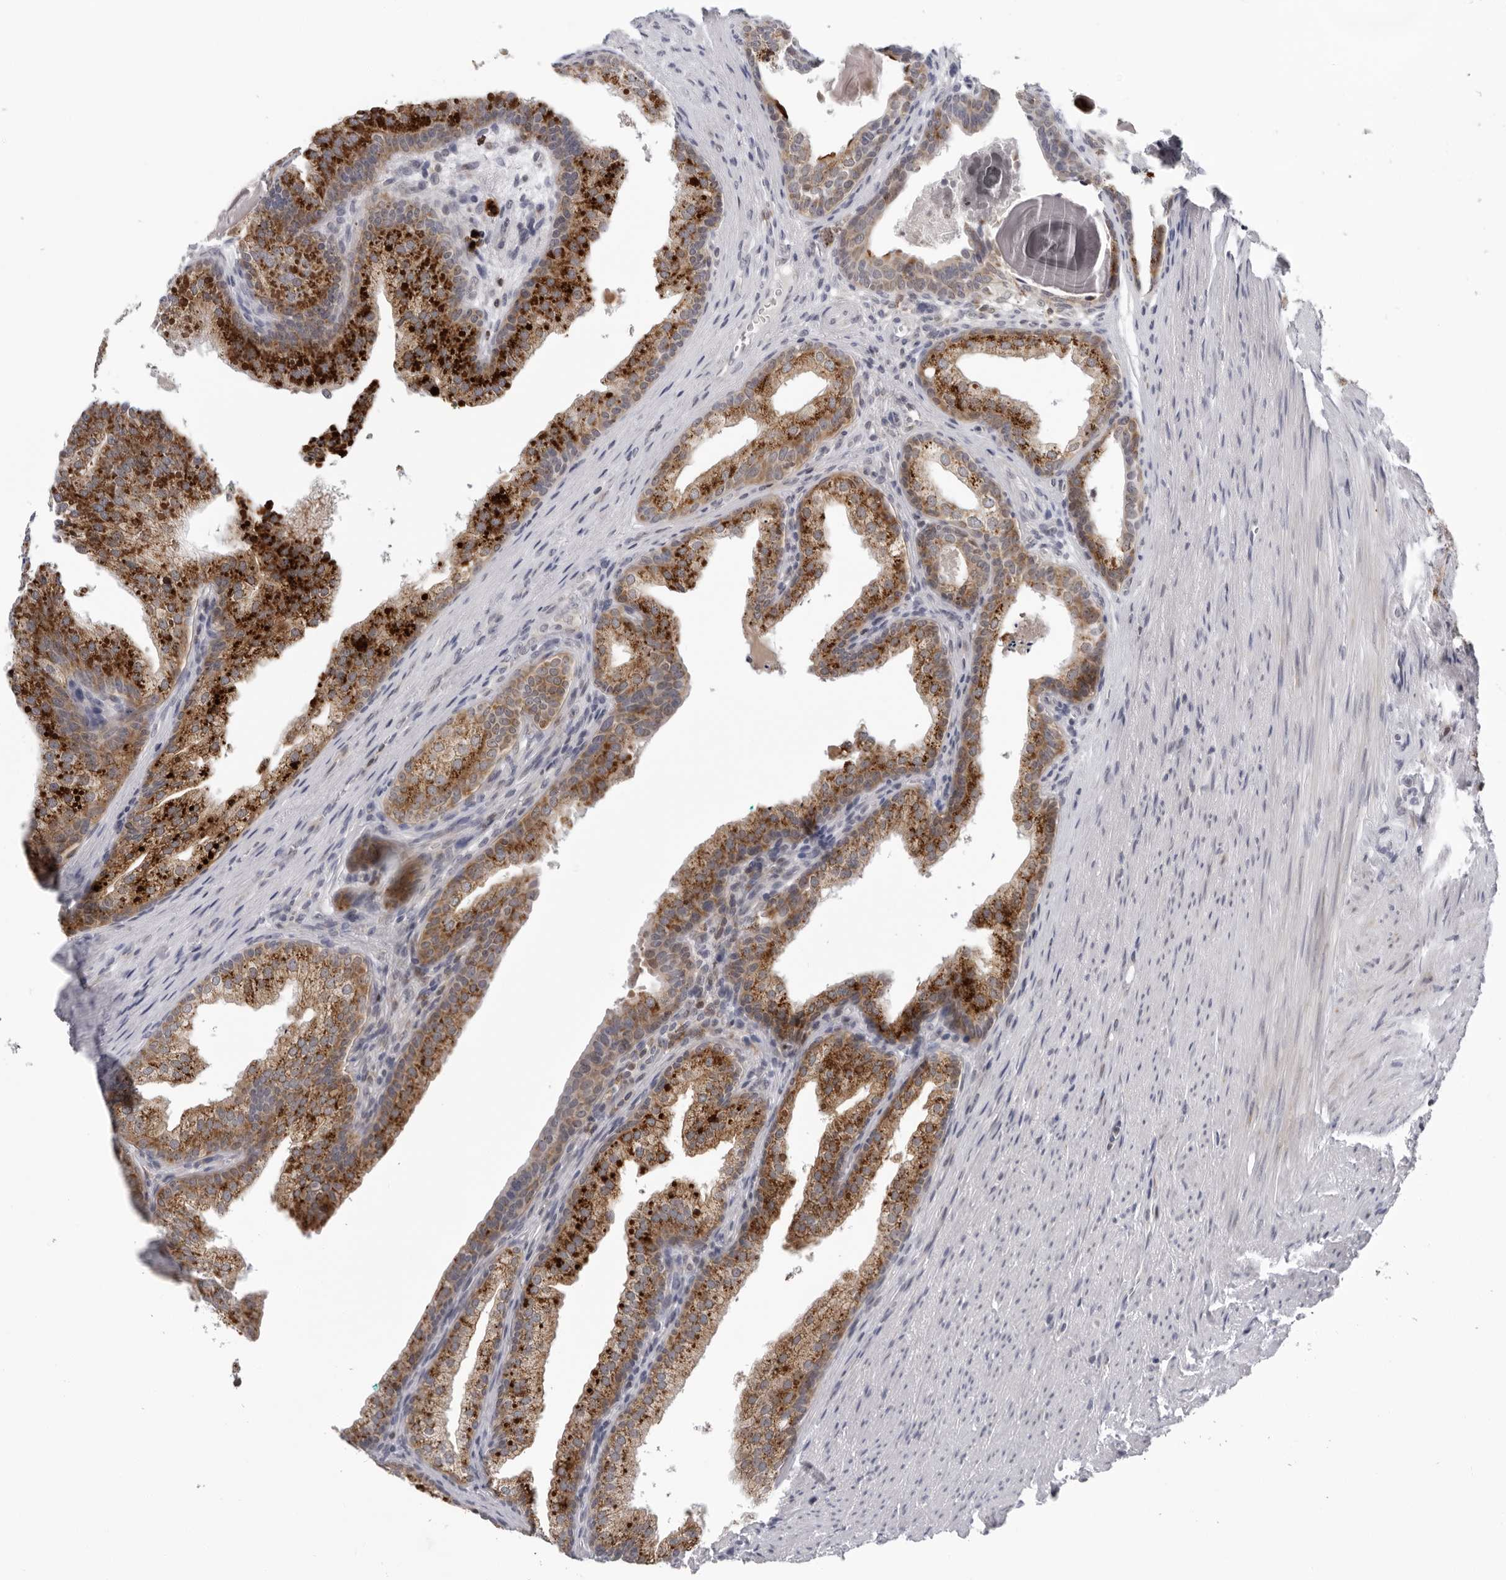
{"staining": {"intensity": "moderate", "quantity": ">75%", "location": "cytoplasmic/membranous"}, "tissue": "prostate cancer", "cell_type": "Tumor cells", "image_type": "cancer", "snomed": [{"axis": "morphology", "description": "Adenocarcinoma, High grade"}, {"axis": "topography", "description": "Prostate"}], "caption": "Human prostate cancer (high-grade adenocarcinoma) stained with a protein marker shows moderate staining in tumor cells.", "gene": "CPT2", "patient": {"sex": "male", "age": 62}}